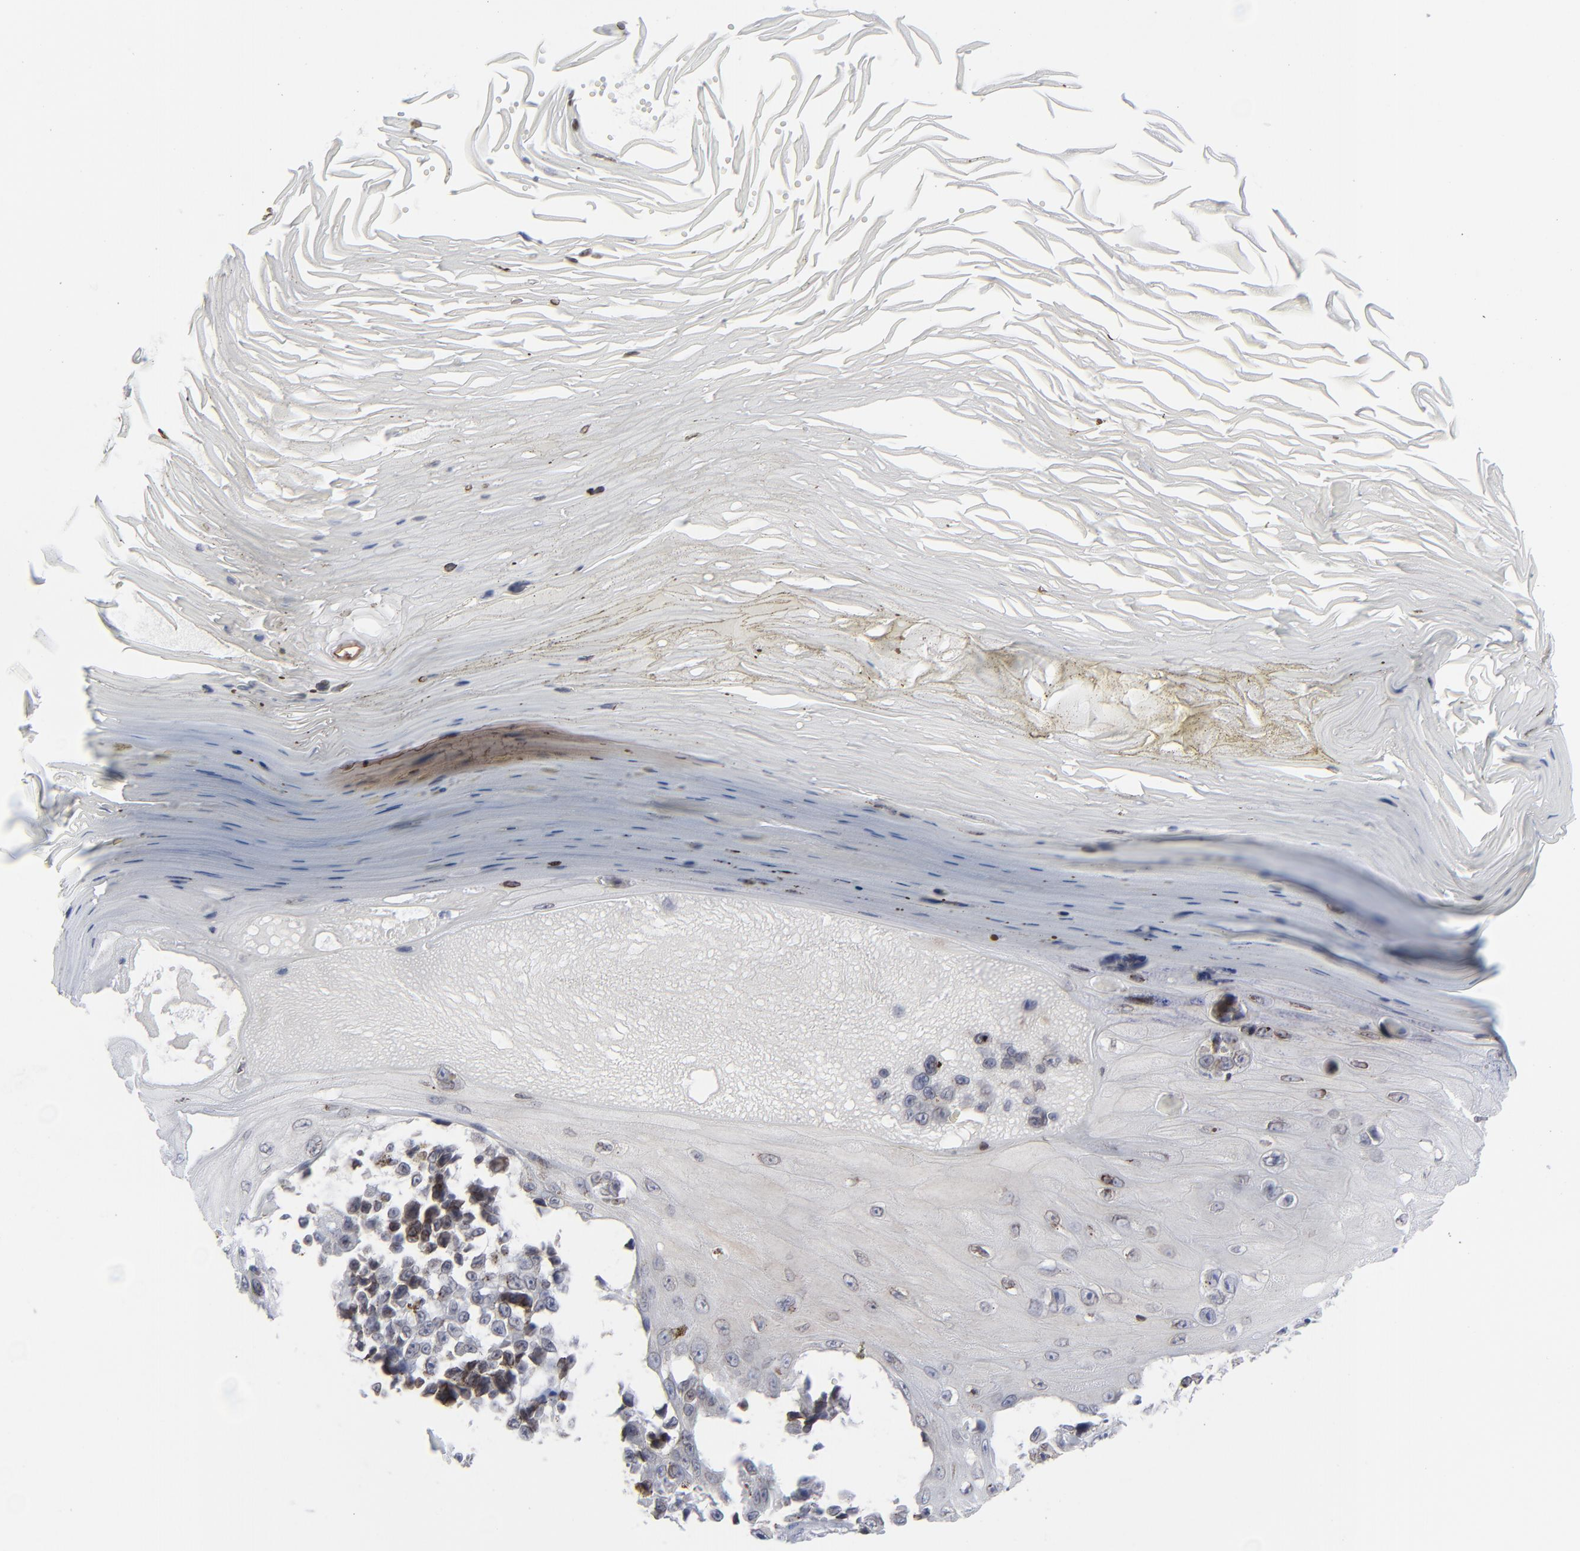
{"staining": {"intensity": "moderate", "quantity": "<25%", "location": "cytoplasmic/membranous"}, "tissue": "melanoma", "cell_type": "Tumor cells", "image_type": "cancer", "snomed": [{"axis": "morphology", "description": "Malignant melanoma, NOS"}, {"axis": "topography", "description": "Skin"}], "caption": "Protein expression analysis of human malignant melanoma reveals moderate cytoplasmic/membranous expression in approximately <25% of tumor cells. Using DAB (3,3'-diaminobenzidine) (brown) and hematoxylin (blue) stains, captured at high magnification using brightfield microscopy.", "gene": "NUP88", "patient": {"sex": "female", "age": 82}}